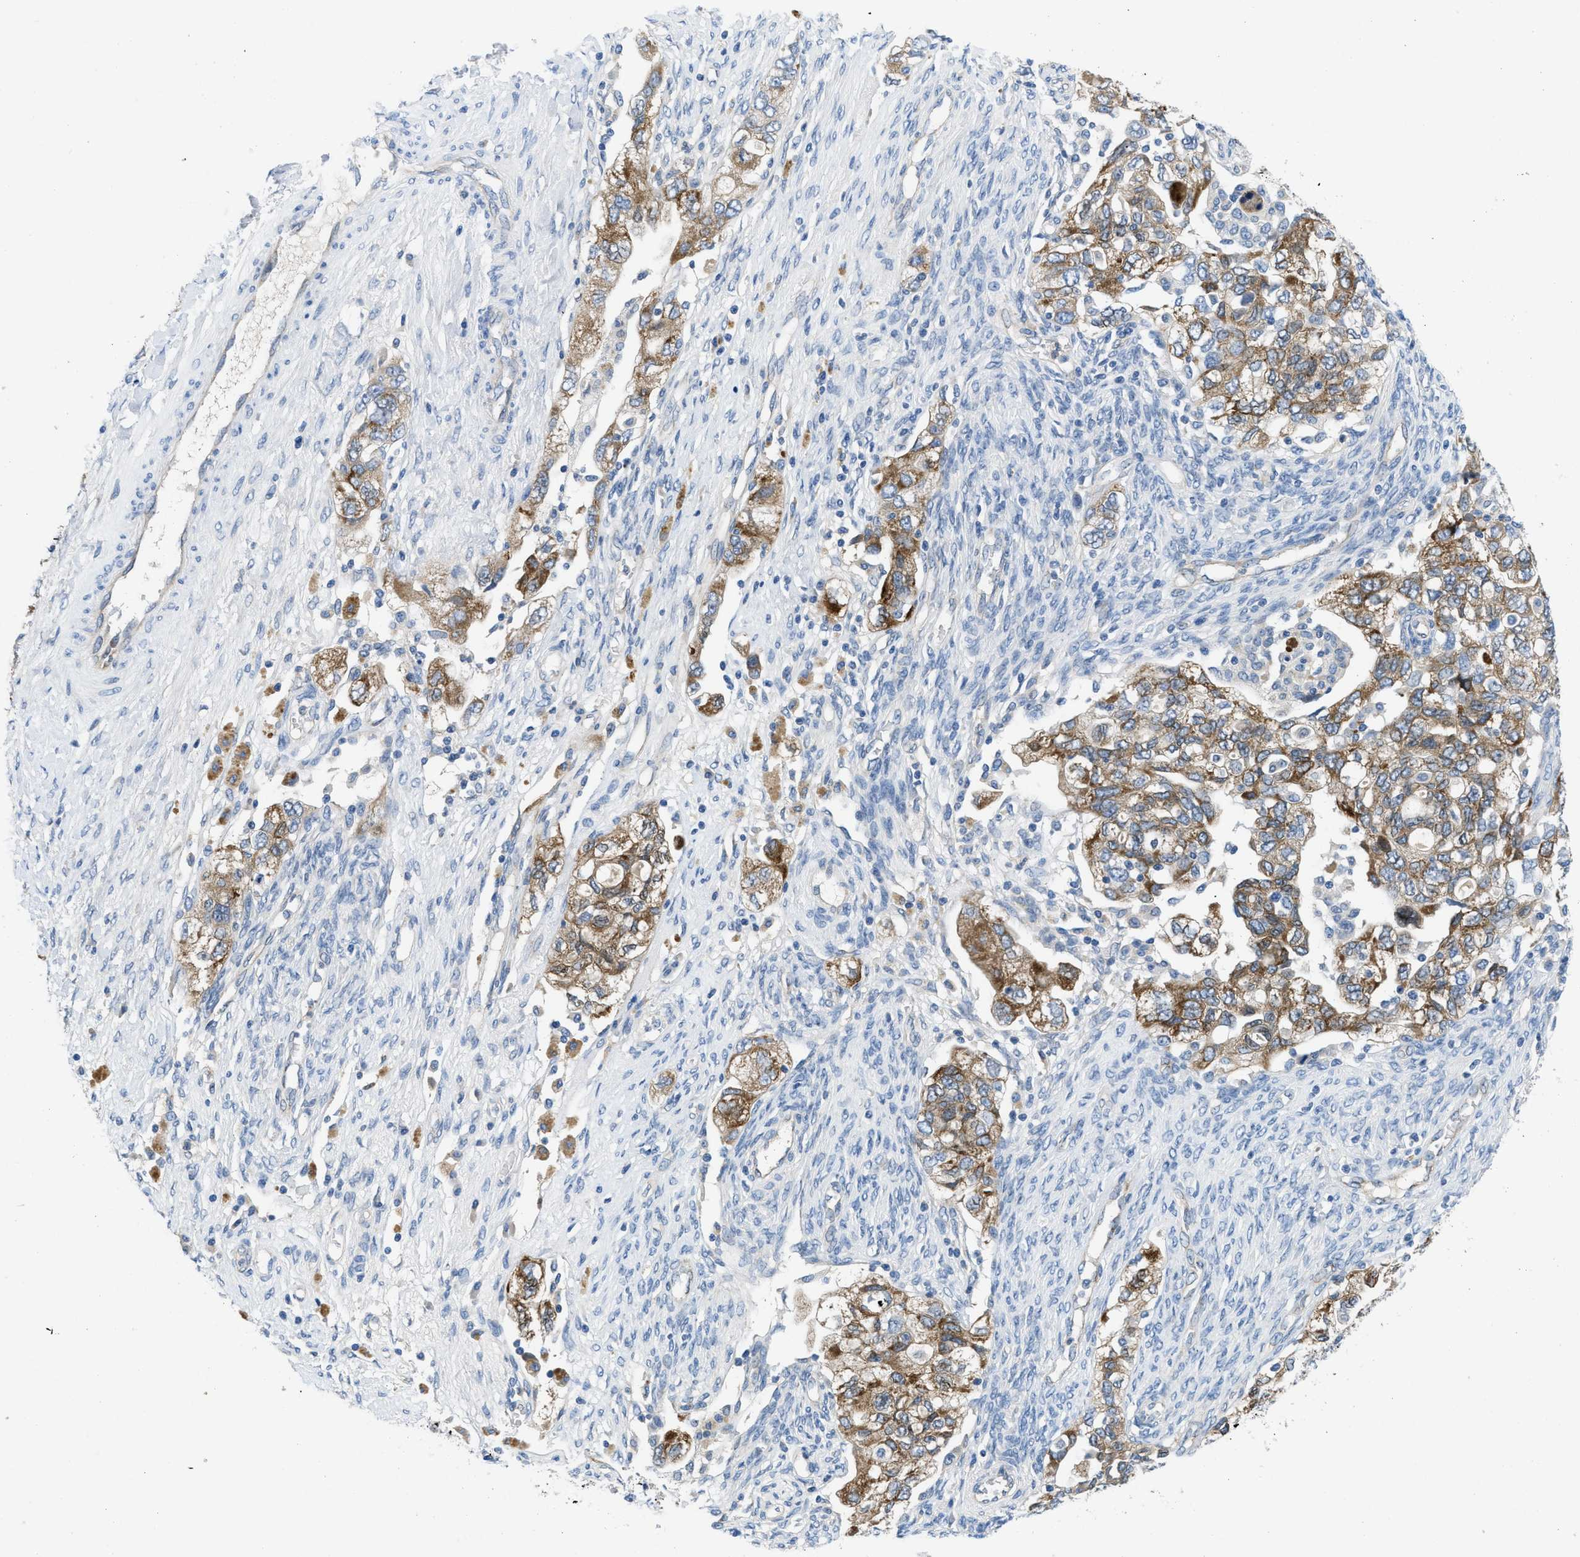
{"staining": {"intensity": "moderate", "quantity": ">75%", "location": "cytoplasmic/membranous"}, "tissue": "ovarian cancer", "cell_type": "Tumor cells", "image_type": "cancer", "snomed": [{"axis": "morphology", "description": "Carcinoma, NOS"}, {"axis": "morphology", "description": "Cystadenocarcinoma, serous, NOS"}, {"axis": "topography", "description": "Ovary"}], "caption": "Immunohistochemistry (DAB (3,3'-diaminobenzidine)) staining of human ovarian cancer (carcinoma) shows moderate cytoplasmic/membranous protein positivity in about >75% of tumor cells.", "gene": "PGR", "patient": {"sex": "female", "age": 69}}